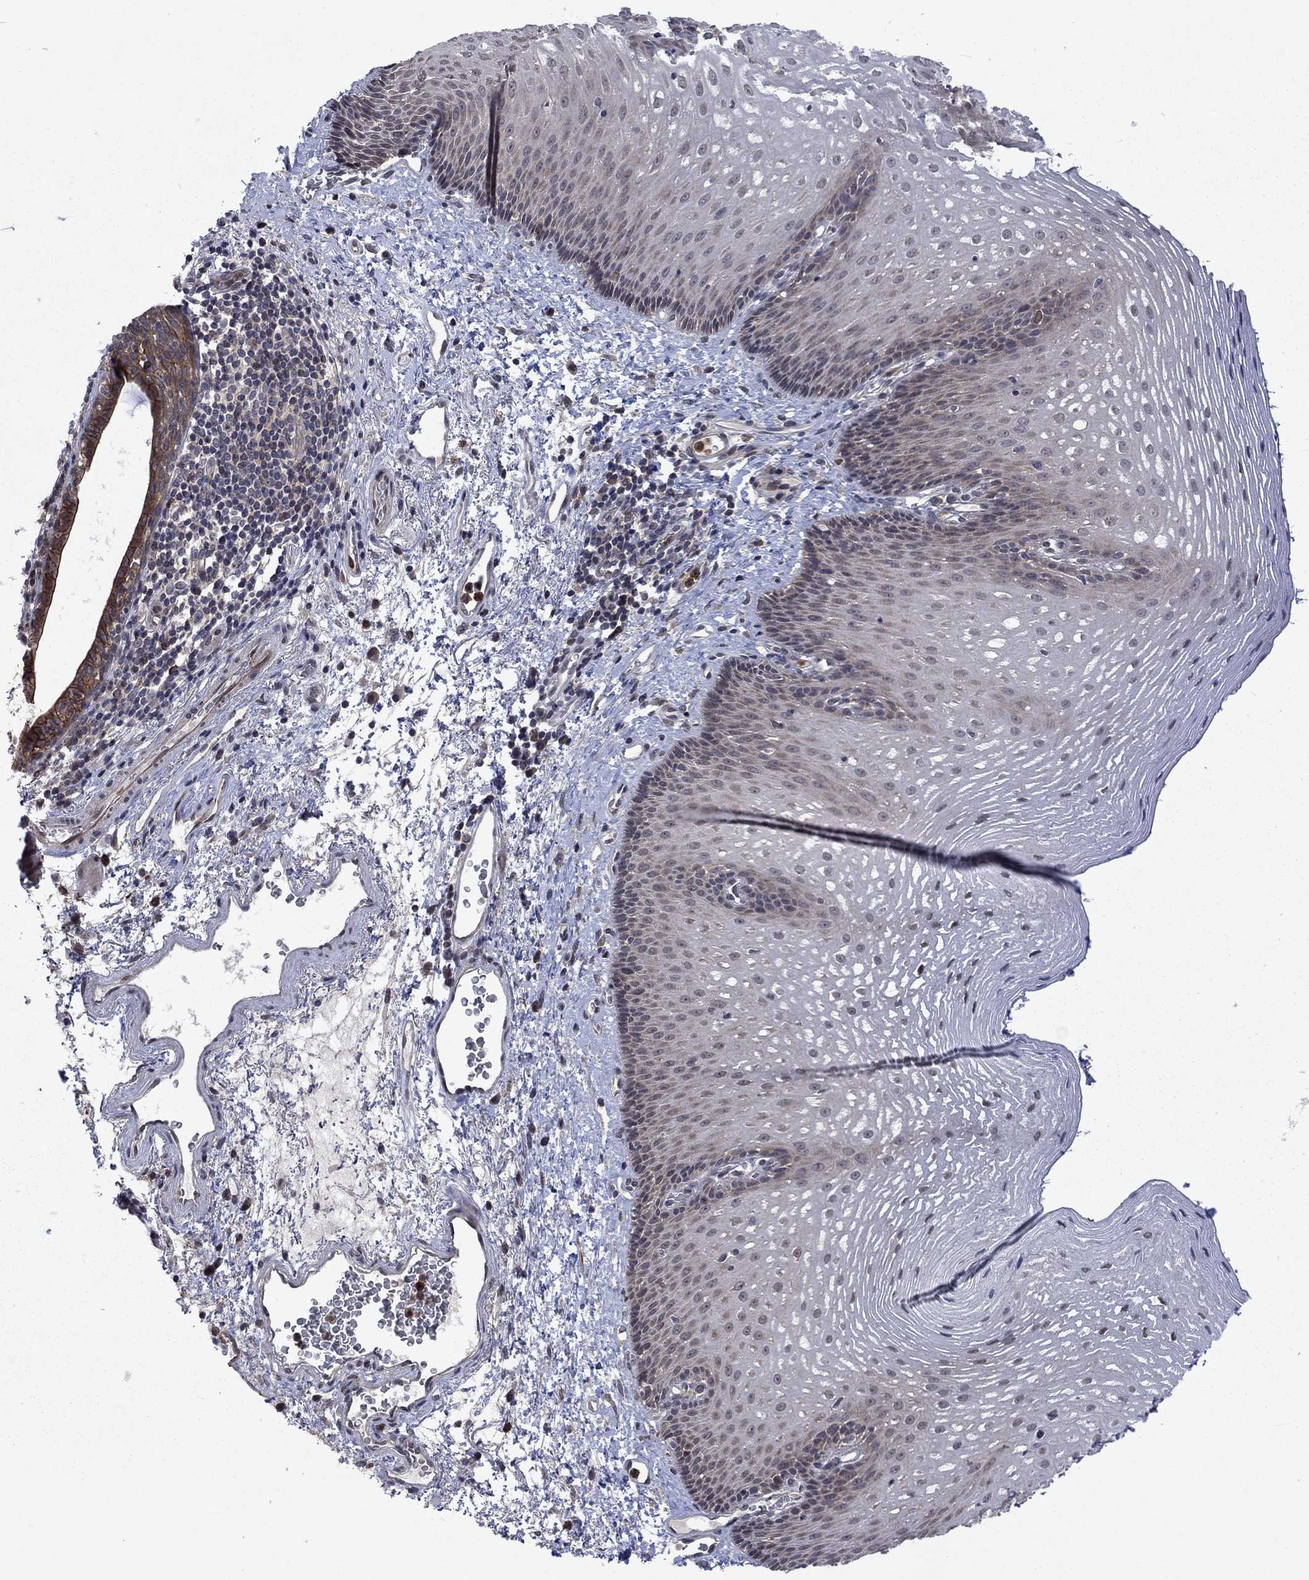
{"staining": {"intensity": "negative", "quantity": "none", "location": "none"}, "tissue": "esophagus", "cell_type": "Squamous epithelial cells", "image_type": "normal", "snomed": [{"axis": "morphology", "description": "Normal tissue, NOS"}, {"axis": "topography", "description": "Esophagus"}], "caption": "The photomicrograph displays no staining of squamous epithelial cells in benign esophagus.", "gene": "PPP1R9A", "patient": {"sex": "male", "age": 76}}